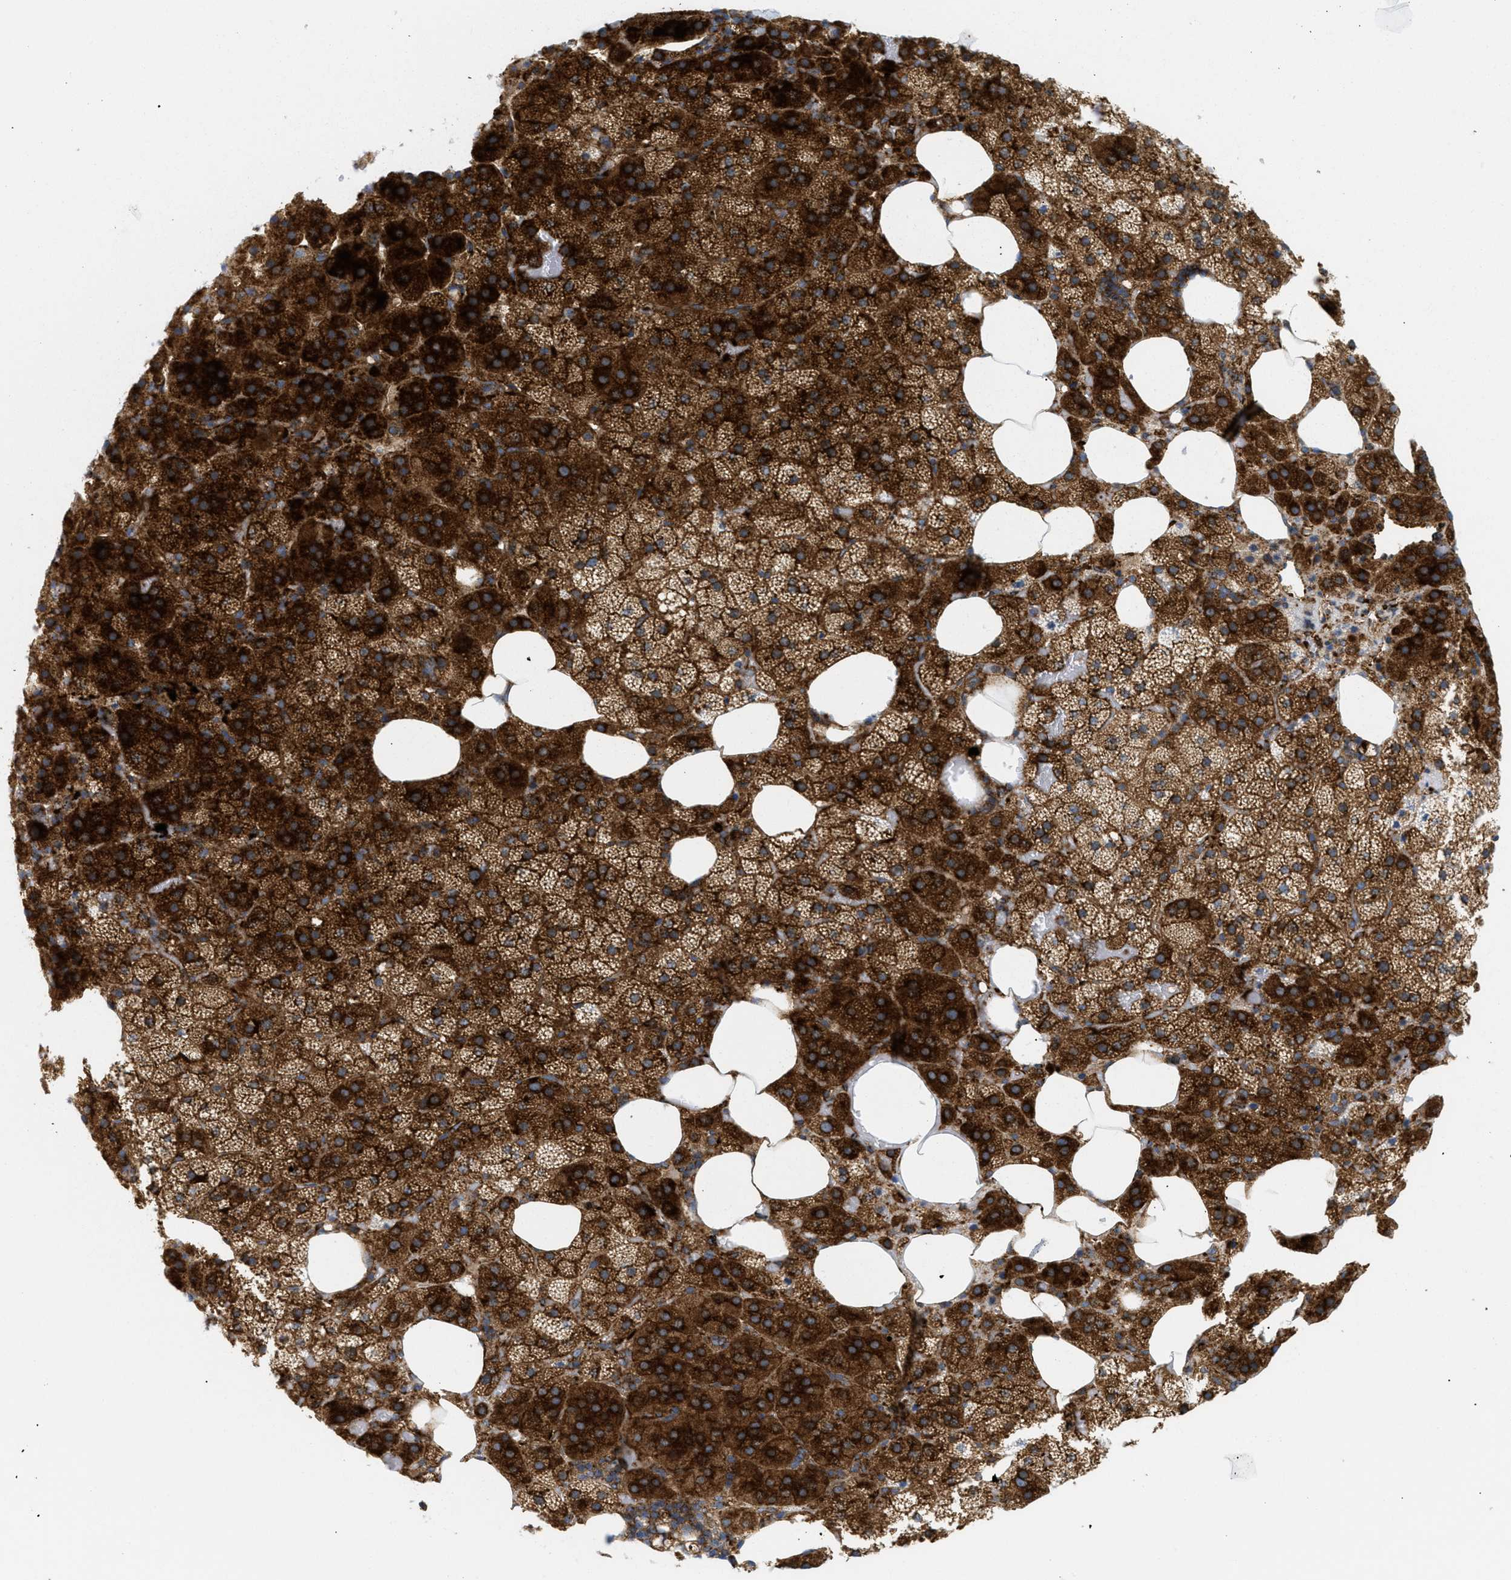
{"staining": {"intensity": "strong", "quantity": ">75%", "location": "cytoplasmic/membranous"}, "tissue": "adrenal gland", "cell_type": "Glandular cells", "image_type": "normal", "snomed": [{"axis": "morphology", "description": "Normal tissue, NOS"}, {"axis": "topography", "description": "Adrenal gland"}], "caption": "Immunohistochemical staining of benign adrenal gland exhibits >75% levels of strong cytoplasmic/membranous protein staining in approximately >75% of glandular cells. (Stains: DAB in brown, nuclei in blue, Microscopy: brightfield microscopy at high magnification).", "gene": "DCTN4", "patient": {"sex": "female", "age": 59}}